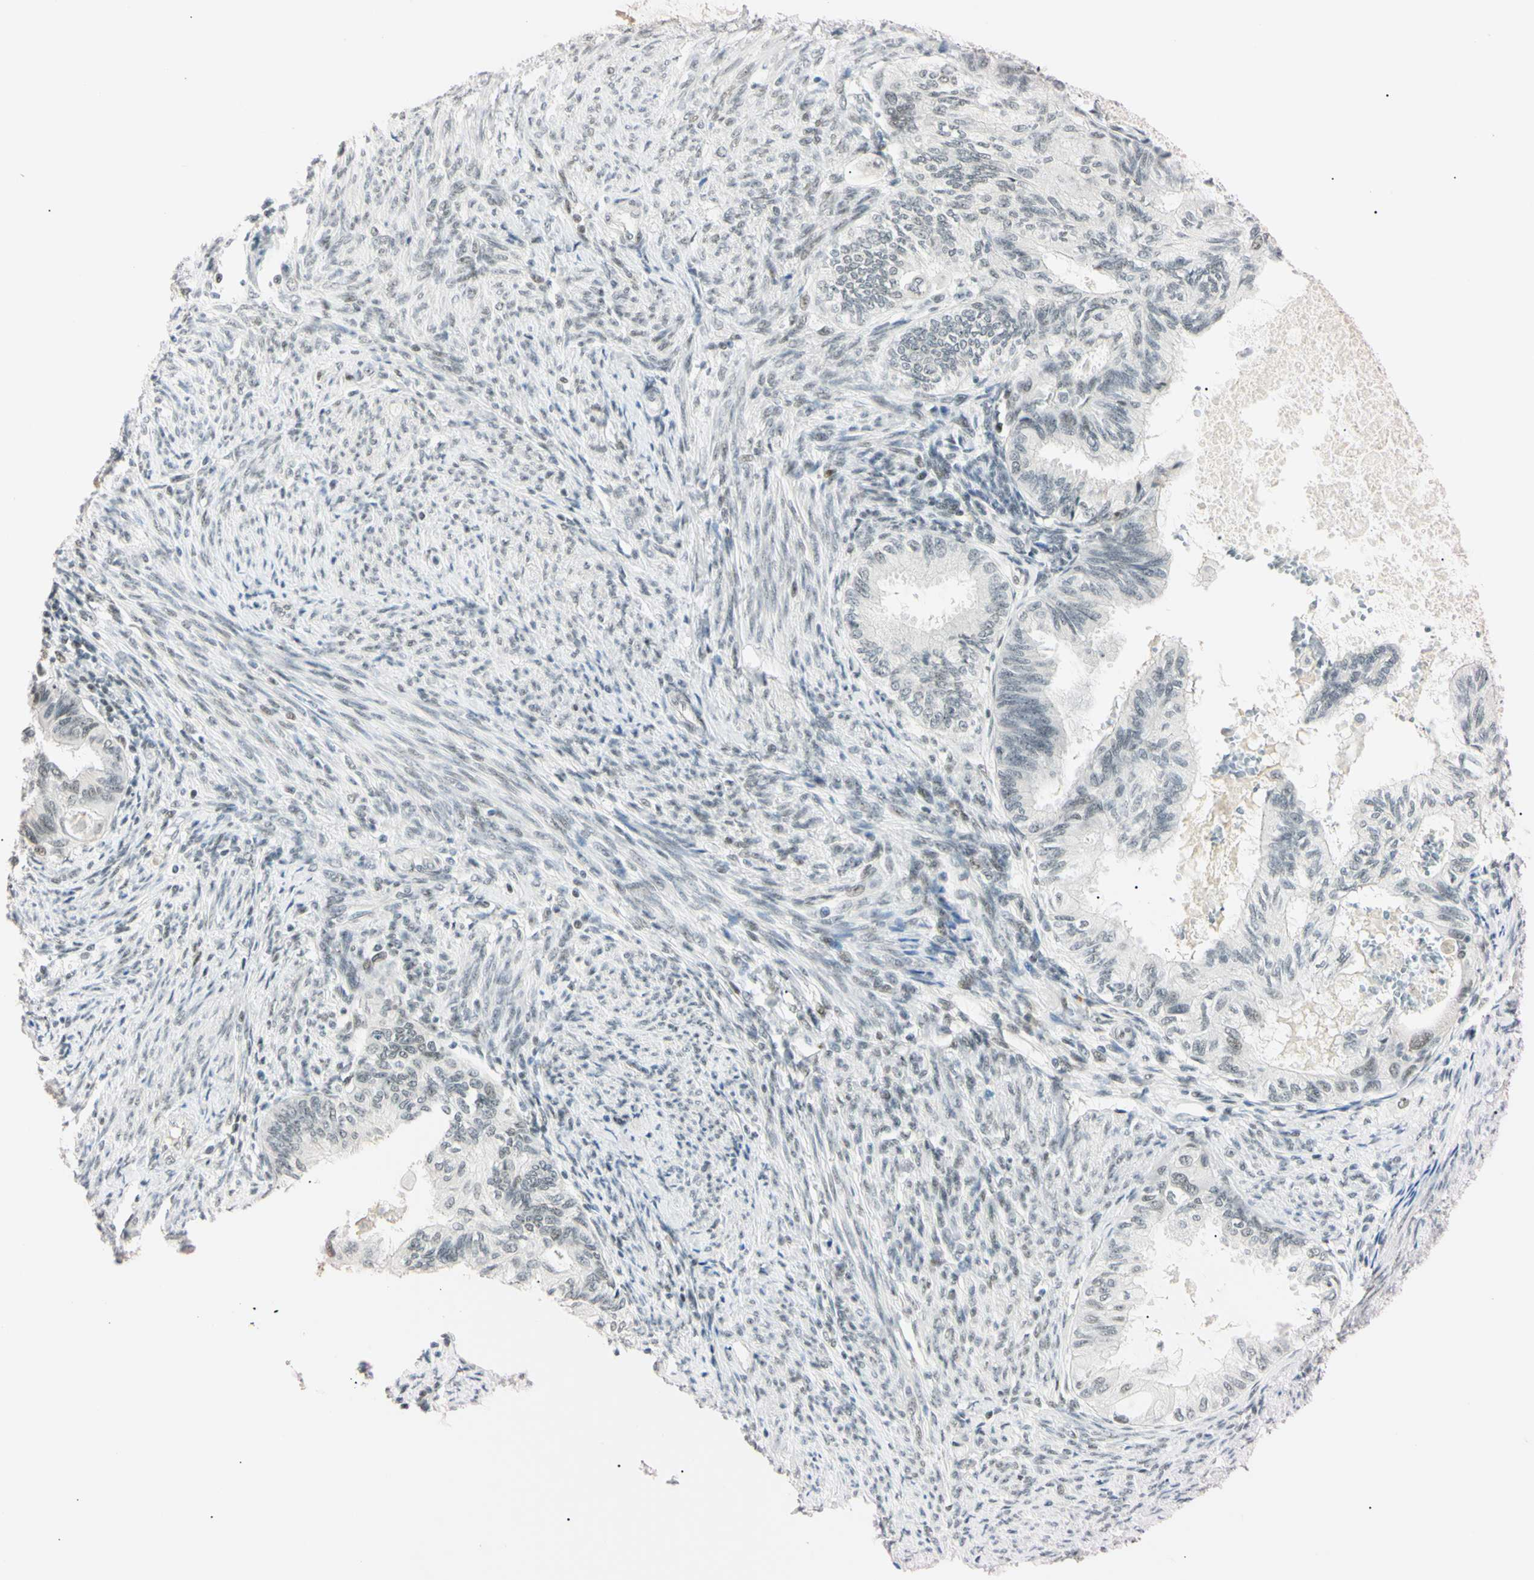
{"staining": {"intensity": "weak", "quantity": "<25%", "location": "nuclear"}, "tissue": "cervical cancer", "cell_type": "Tumor cells", "image_type": "cancer", "snomed": [{"axis": "morphology", "description": "Normal tissue, NOS"}, {"axis": "morphology", "description": "Adenocarcinoma, NOS"}, {"axis": "topography", "description": "Cervix"}, {"axis": "topography", "description": "Endometrium"}], "caption": "IHC photomicrograph of adenocarcinoma (cervical) stained for a protein (brown), which exhibits no positivity in tumor cells. (Immunohistochemistry (ihc), brightfield microscopy, high magnification).", "gene": "ZNF134", "patient": {"sex": "female", "age": 86}}